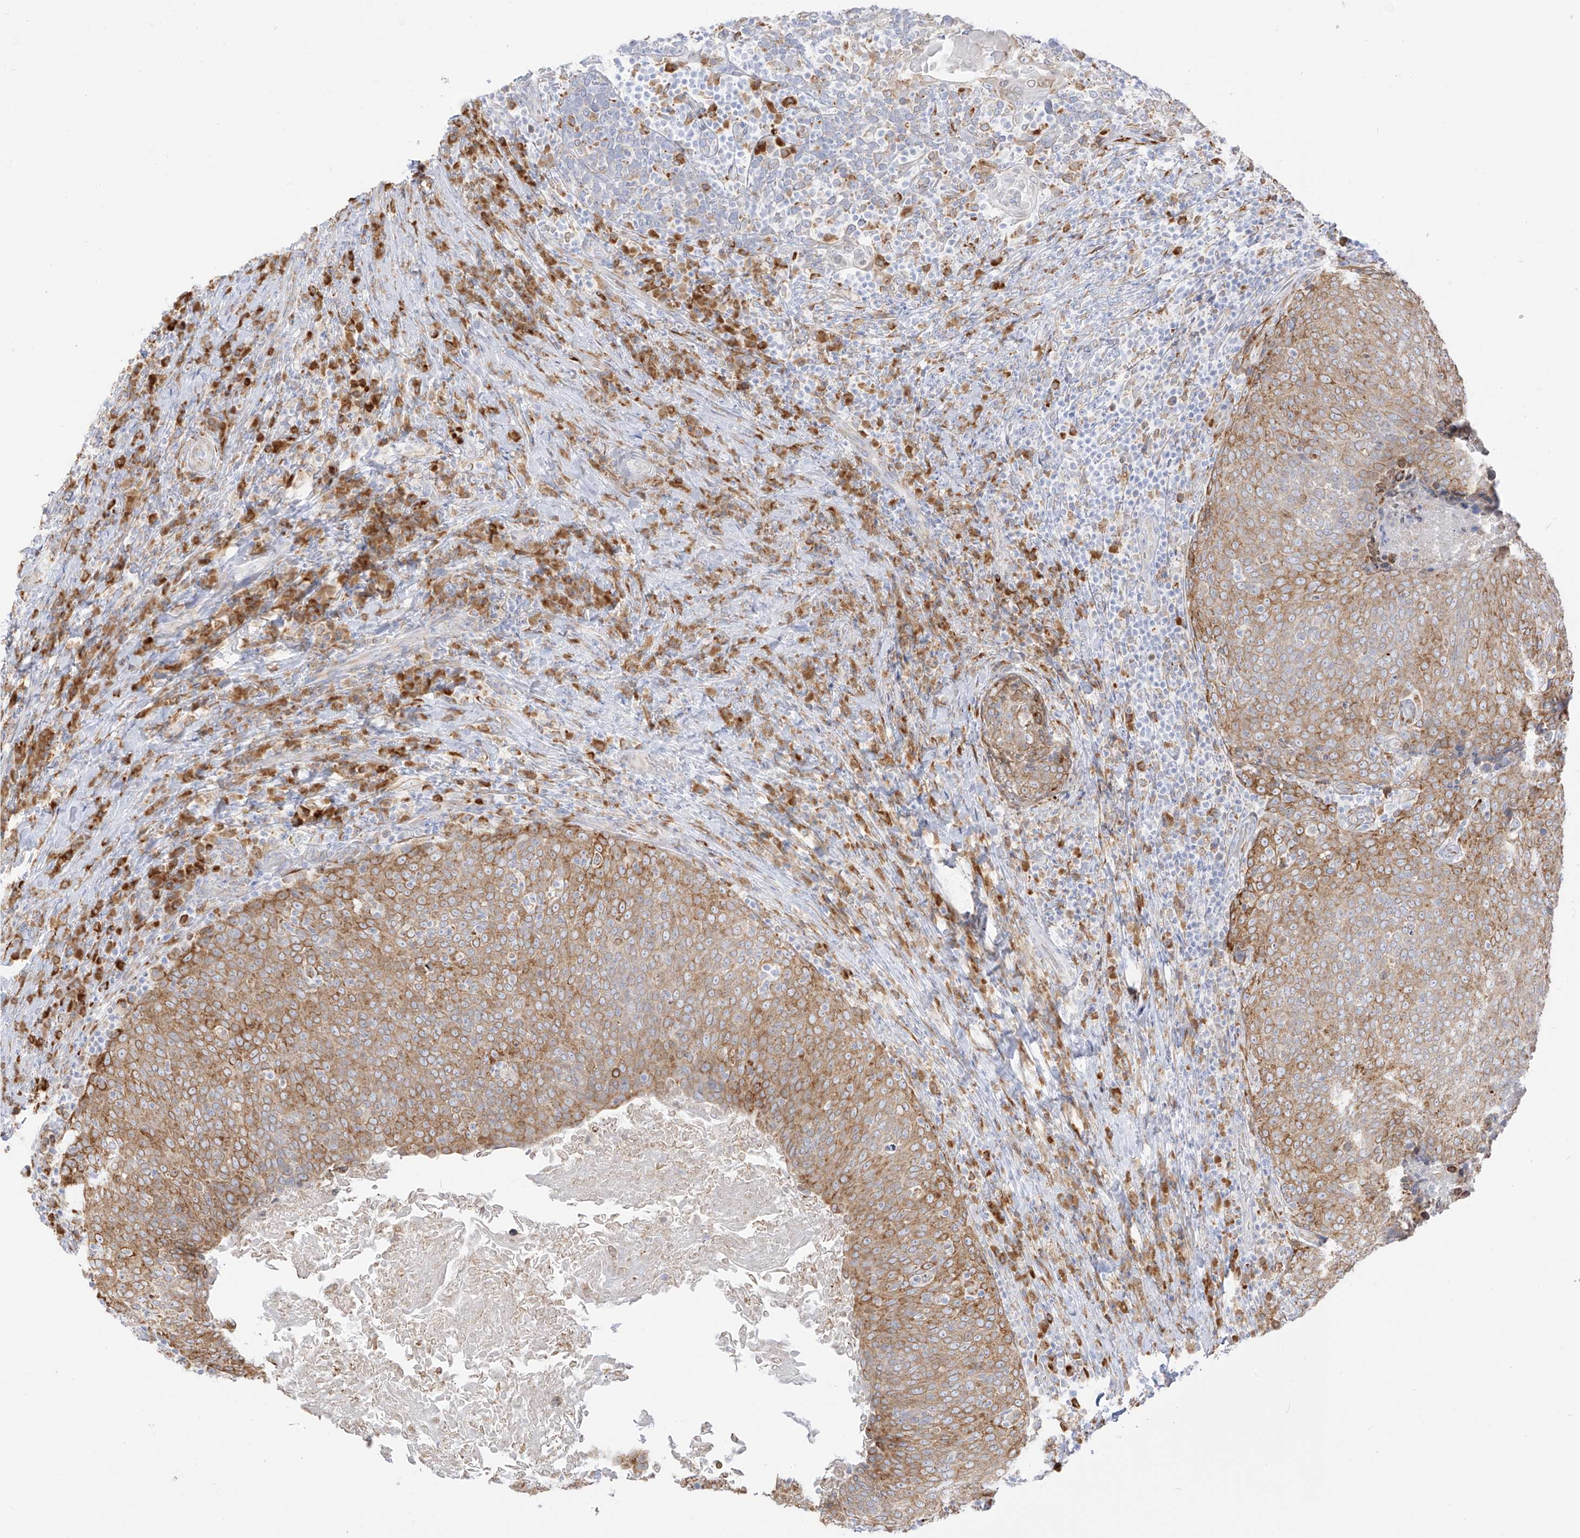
{"staining": {"intensity": "moderate", "quantity": ">75%", "location": "cytoplasmic/membranous"}, "tissue": "head and neck cancer", "cell_type": "Tumor cells", "image_type": "cancer", "snomed": [{"axis": "morphology", "description": "Squamous cell carcinoma, NOS"}, {"axis": "morphology", "description": "Squamous cell carcinoma, metastatic, NOS"}, {"axis": "topography", "description": "Lymph node"}, {"axis": "topography", "description": "Head-Neck"}], "caption": "Head and neck cancer stained with DAB immunohistochemistry exhibits medium levels of moderate cytoplasmic/membranous positivity in approximately >75% of tumor cells. (DAB (3,3'-diaminobenzidine) = brown stain, brightfield microscopy at high magnification).", "gene": "LRRC59", "patient": {"sex": "male", "age": 62}}